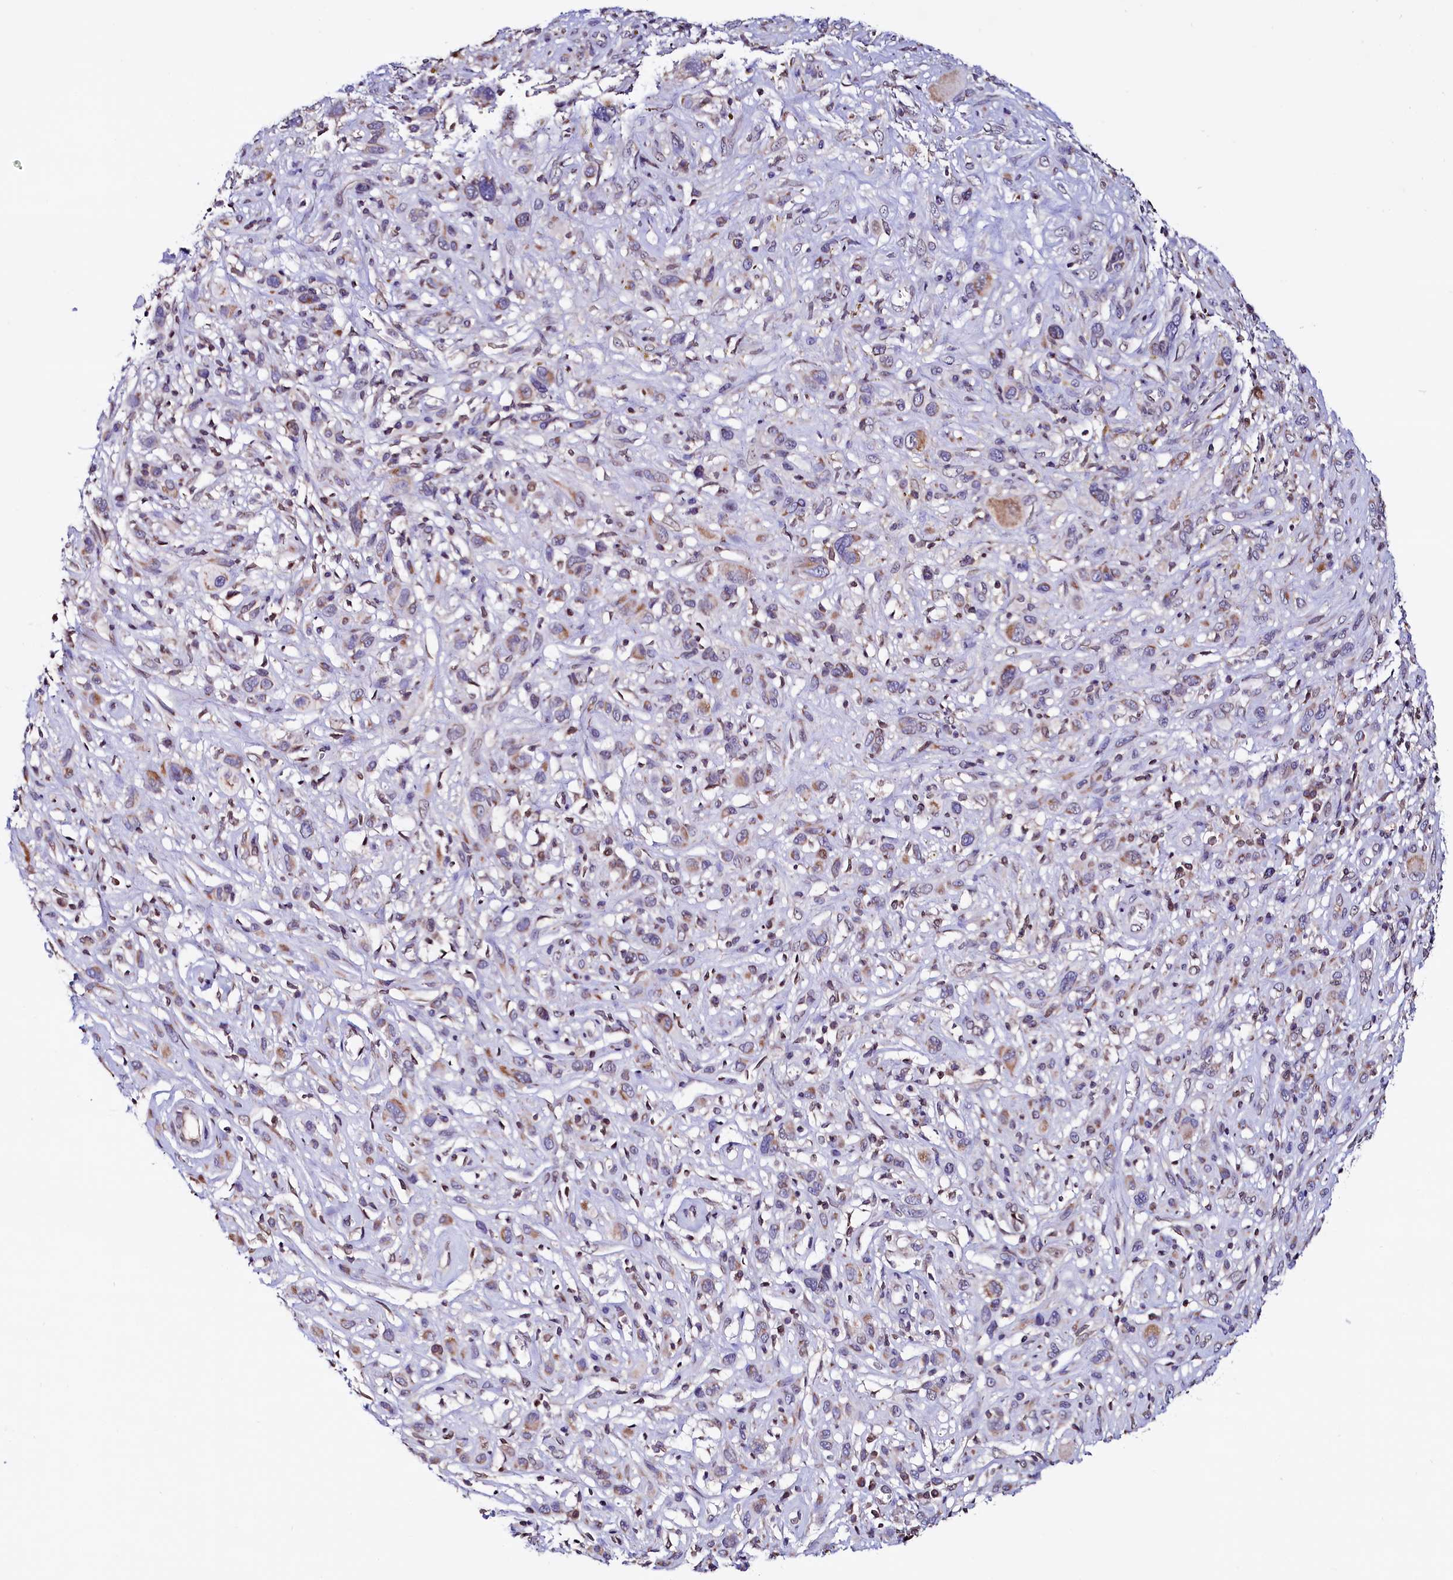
{"staining": {"intensity": "moderate", "quantity": "25%-75%", "location": "cytoplasmic/membranous"}, "tissue": "melanoma", "cell_type": "Tumor cells", "image_type": "cancer", "snomed": [{"axis": "morphology", "description": "Malignant melanoma, NOS"}, {"axis": "topography", "description": "Skin of trunk"}], "caption": "Immunohistochemical staining of malignant melanoma reveals medium levels of moderate cytoplasmic/membranous expression in approximately 25%-75% of tumor cells. (brown staining indicates protein expression, while blue staining denotes nuclei).", "gene": "HAND1", "patient": {"sex": "male", "age": 71}}